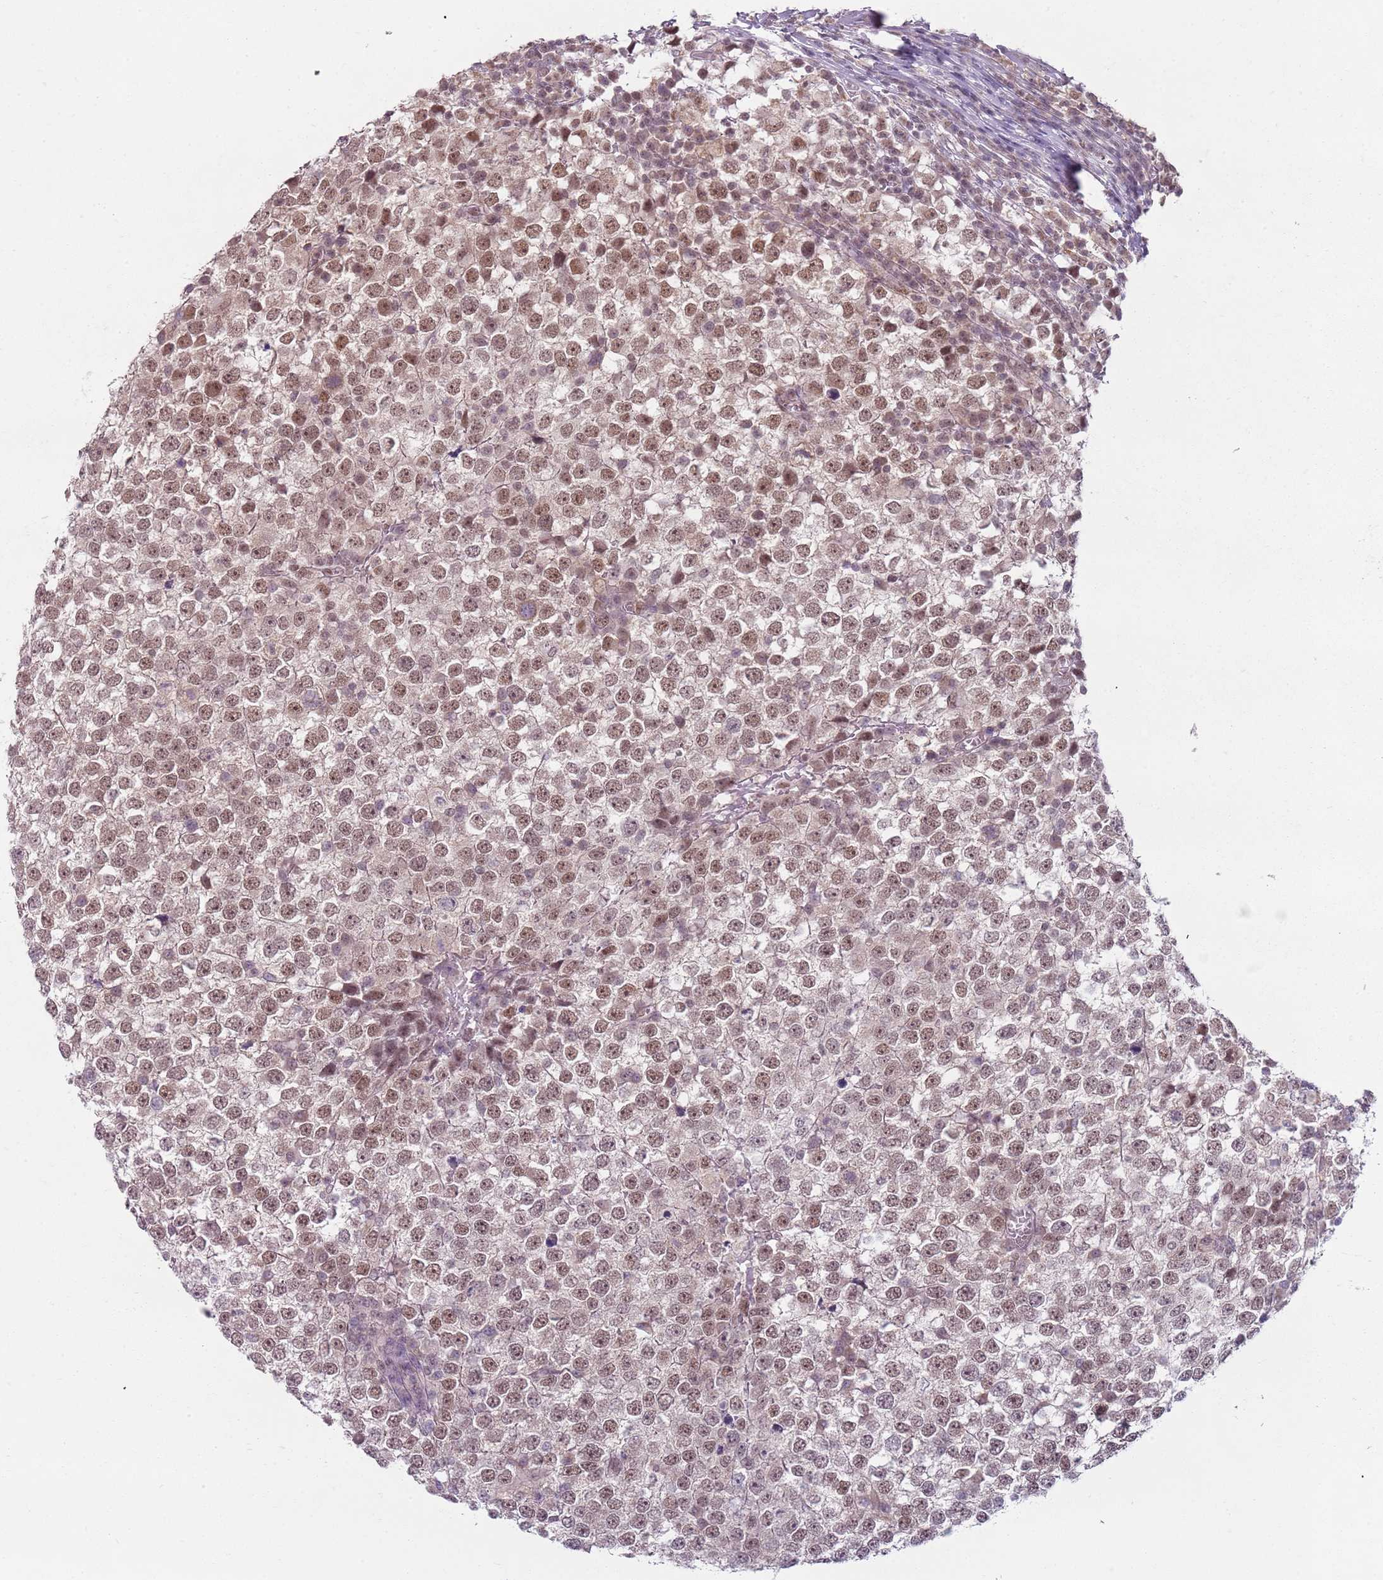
{"staining": {"intensity": "moderate", "quantity": "25%-75%", "location": "nuclear"}, "tissue": "testis cancer", "cell_type": "Tumor cells", "image_type": "cancer", "snomed": [{"axis": "morphology", "description": "Seminoma, NOS"}, {"axis": "topography", "description": "Testis"}], "caption": "IHC micrograph of neoplastic tissue: human seminoma (testis) stained using immunohistochemistry (IHC) exhibits medium levels of moderate protein expression localized specifically in the nuclear of tumor cells, appearing as a nuclear brown color.", "gene": "SMARCAL1", "patient": {"sex": "male", "age": 65}}